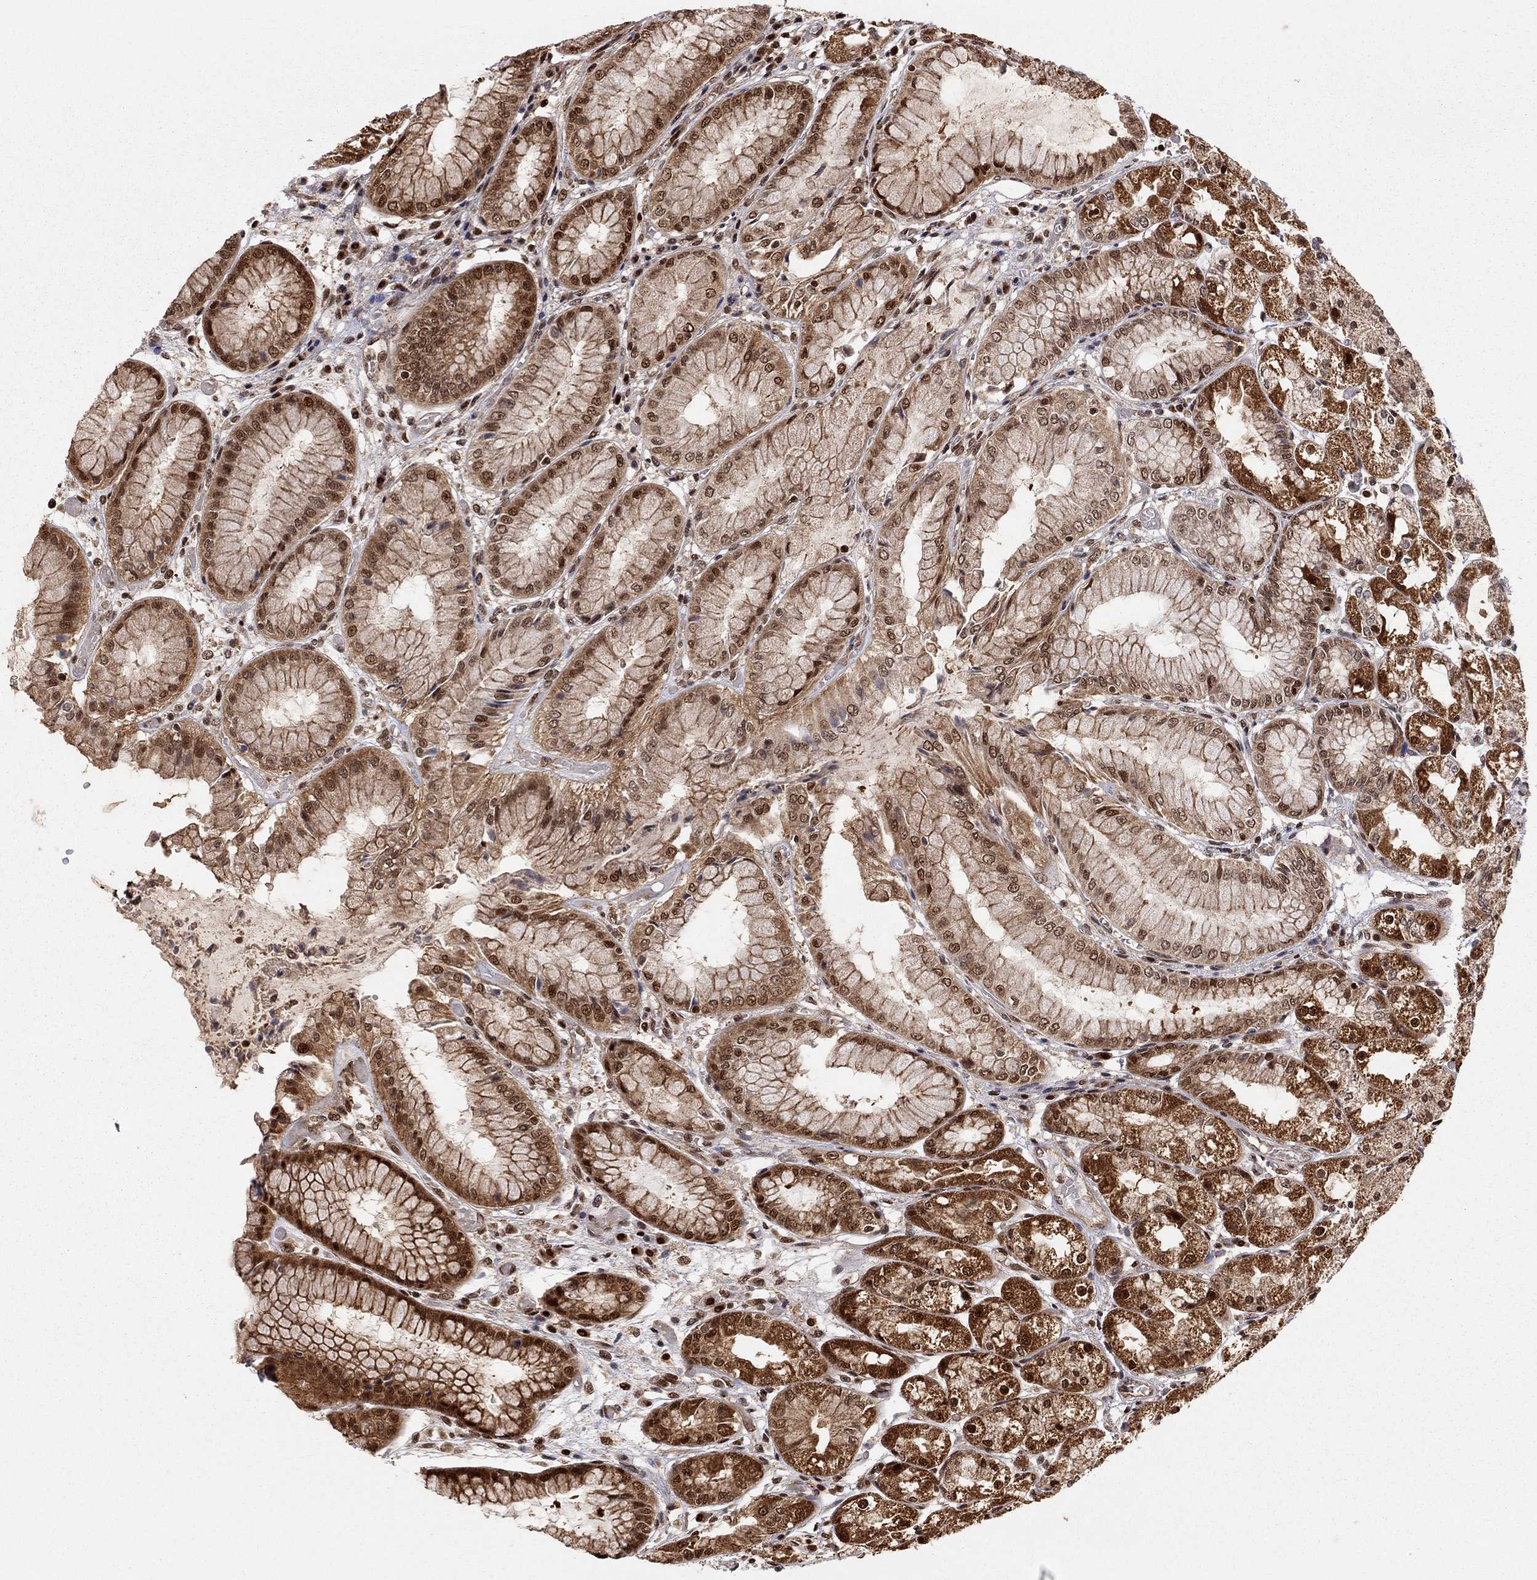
{"staining": {"intensity": "strong", "quantity": "25%-75%", "location": "cytoplasmic/membranous,nuclear"}, "tissue": "stomach", "cell_type": "Glandular cells", "image_type": "normal", "snomed": [{"axis": "morphology", "description": "Normal tissue, NOS"}, {"axis": "topography", "description": "Stomach, upper"}], "caption": "This is a micrograph of immunohistochemistry staining of benign stomach, which shows strong expression in the cytoplasmic/membranous,nuclear of glandular cells.", "gene": "ELOB", "patient": {"sex": "male", "age": 72}}